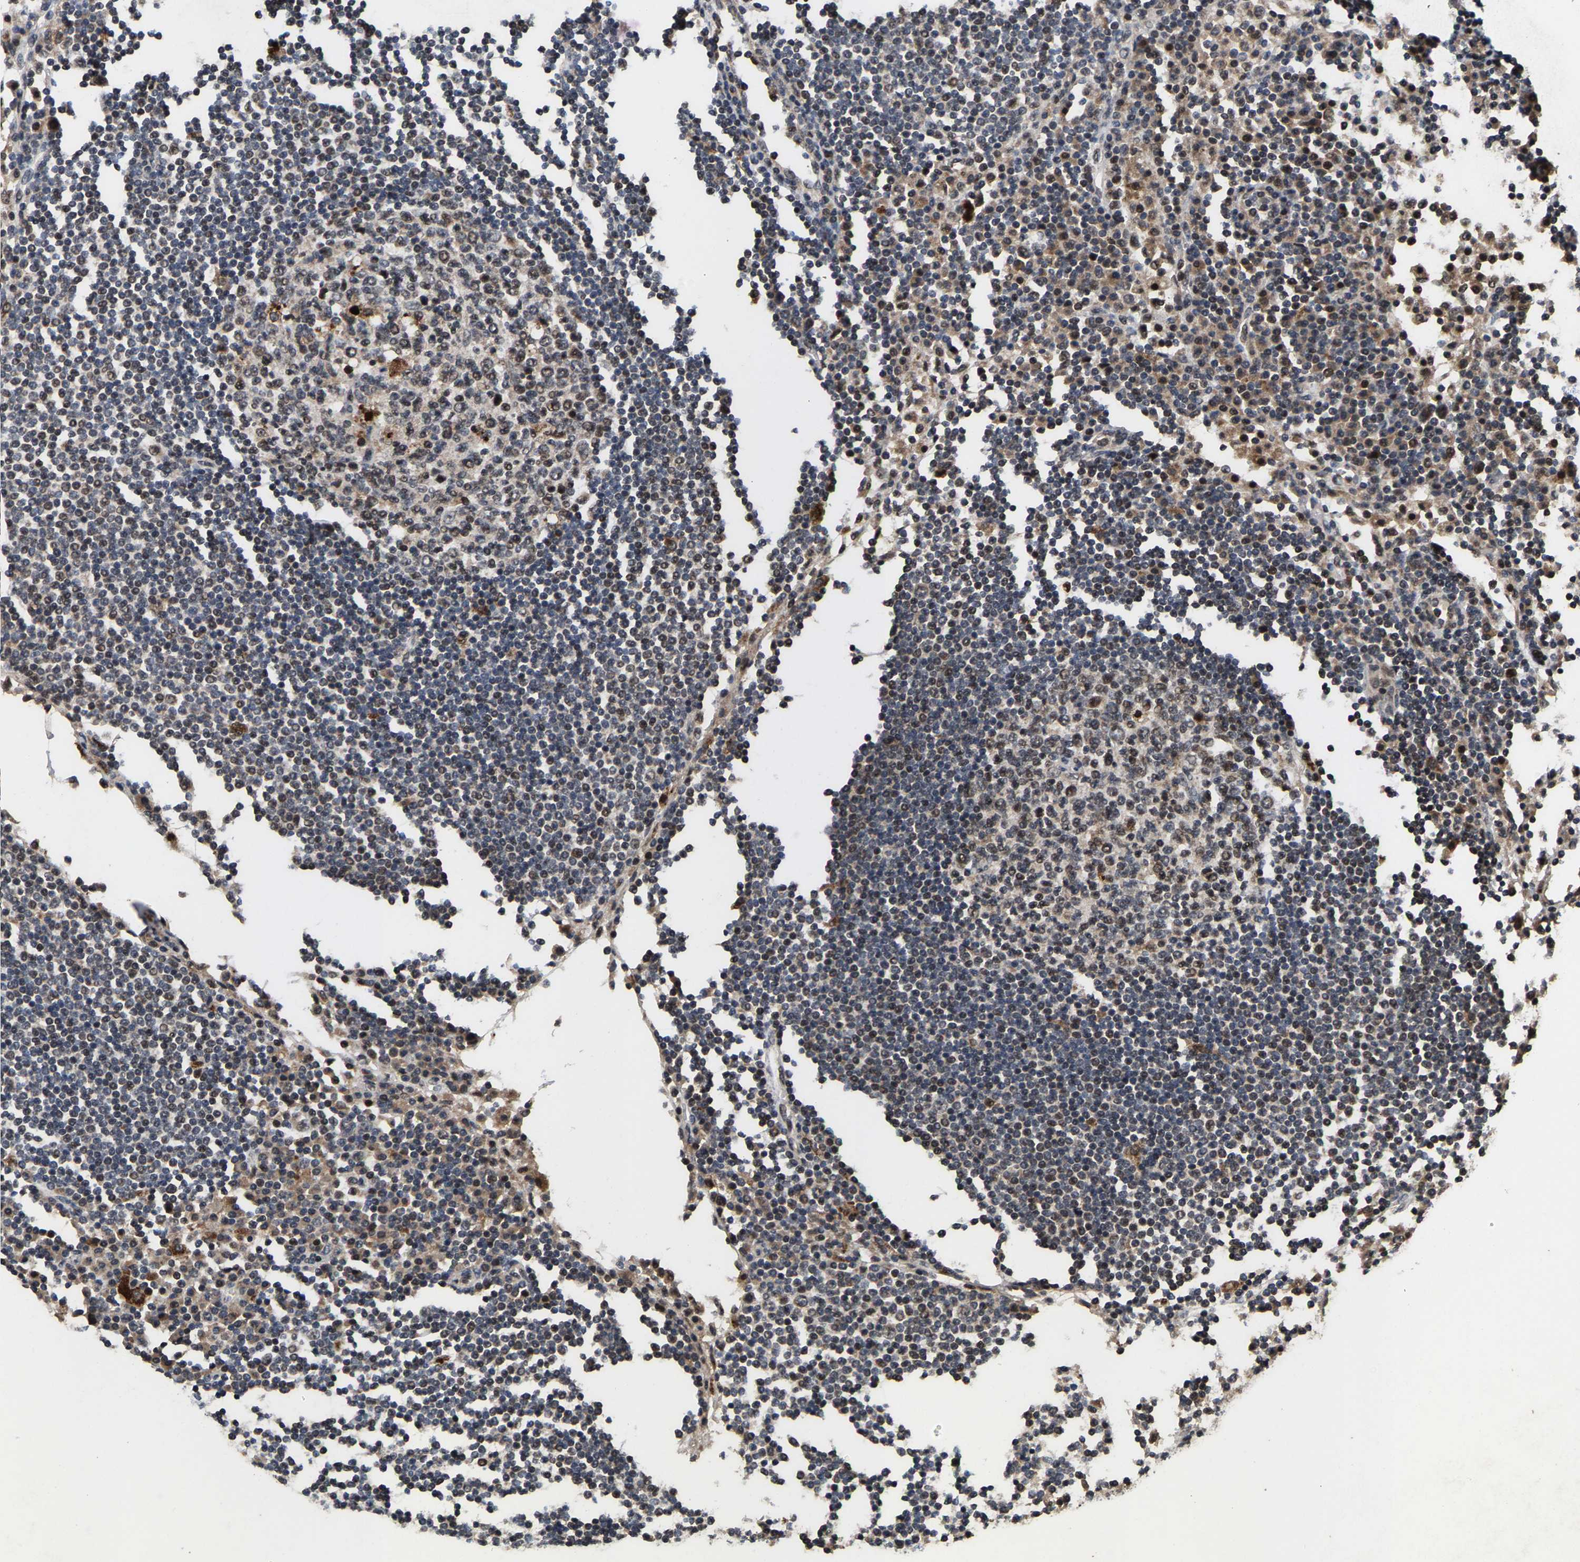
{"staining": {"intensity": "moderate", "quantity": ">75%", "location": "cytoplasmic/membranous,nuclear"}, "tissue": "lymph node", "cell_type": "Germinal center cells", "image_type": "normal", "snomed": [{"axis": "morphology", "description": "Normal tissue, NOS"}, {"axis": "topography", "description": "Lymph node"}], "caption": "There is medium levels of moderate cytoplasmic/membranous,nuclear expression in germinal center cells of unremarkable lymph node, as demonstrated by immunohistochemical staining (brown color).", "gene": "HAUS6", "patient": {"sex": "female", "age": 53}}